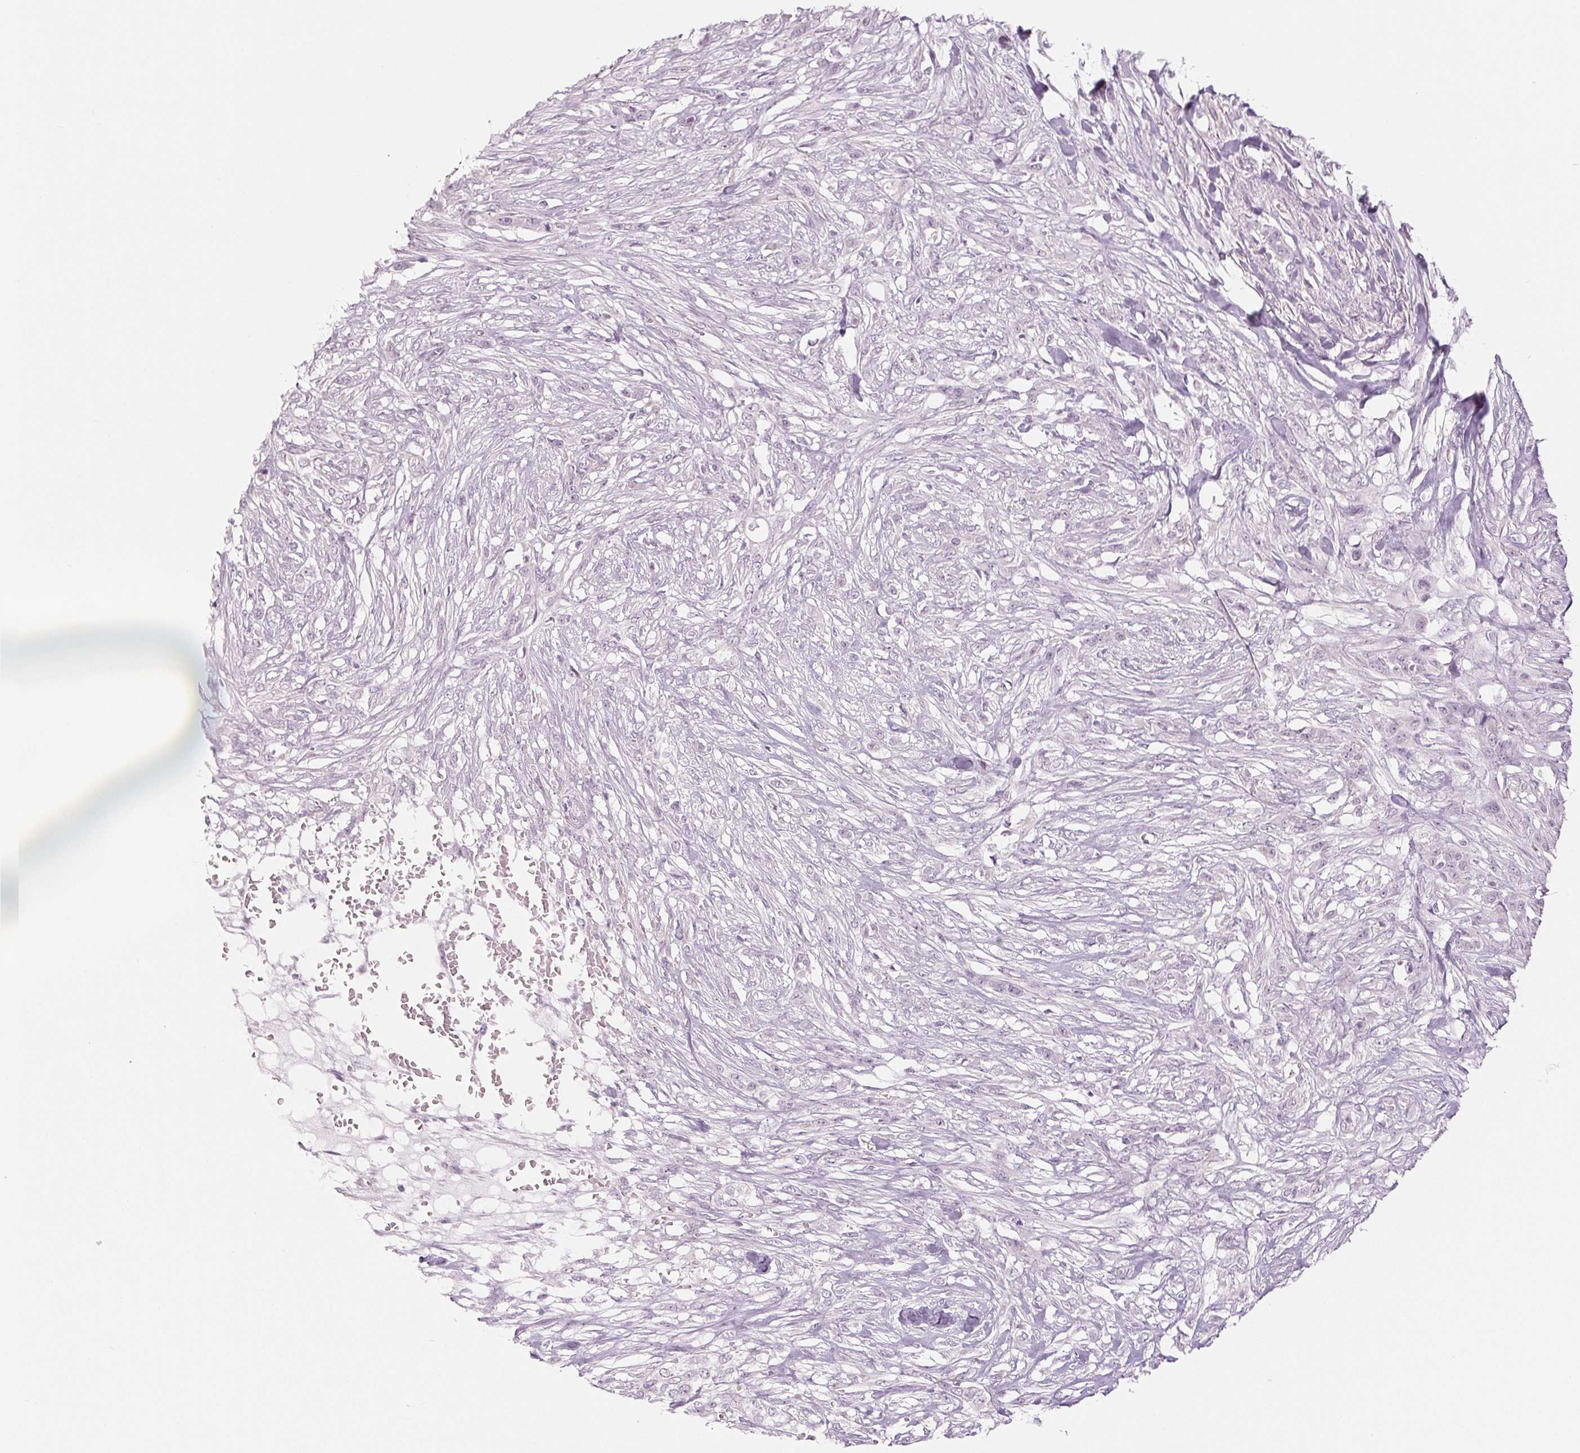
{"staining": {"intensity": "negative", "quantity": "none", "location": "none"}, "tissue": "skin cancer", "cell_type": "Tumor cells", "image_type": "cancer", "snomed": [{"axis": "morphology", "description": "Squamous cell carcinoma, NOS"}, {"axis": "topography", "description": "Skin"}], "caption": "The photomicrograph exhibits no significant staining in tumor cells of skin squamous cell carcinoma. (DAB (3,3'-diaminobenzidine) IHC visualized using brightfield microscopy, high magnification).", "gene": "EHHADH", "patient": {"sex": "female", "age": 59}}